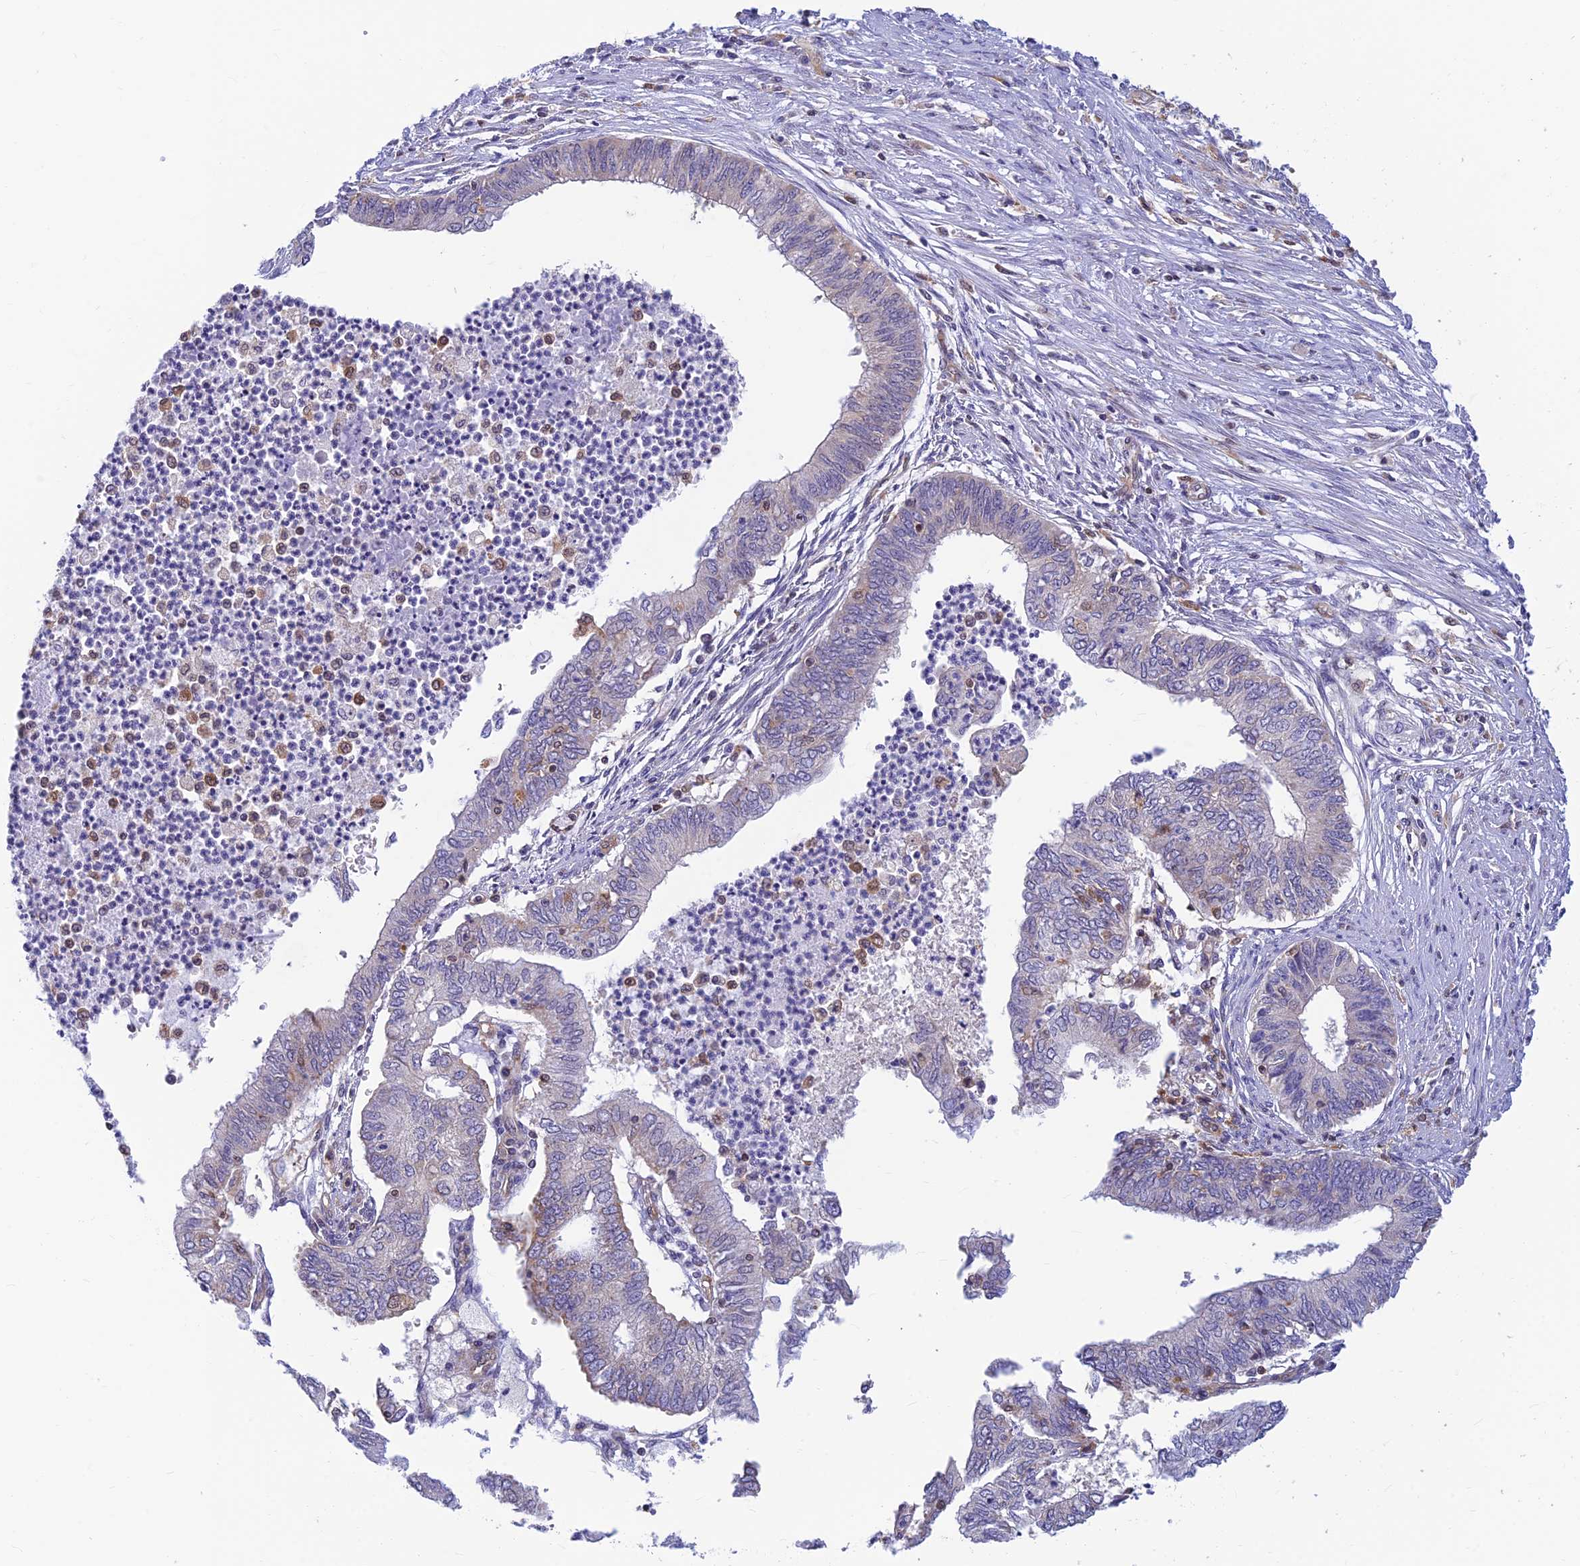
{"staining": {"intensity": "negative", "quantity": "none", "location": "none"}, "tissue": "endometrial cancer", "cell_type": "Tumor cells", "image_type": "cancer", "snomed": [{"axis": "morphology", "description": "Adenocarcinoma, NOS"}, {"axis": "topography", "description": "Endometrium"}], "caption": "An IHC photomicrograph of endometrial adenocarcinoma is shown. There is no staining in tumor cells of endometrial adenocarcinoma.", "gene": "LYSMD2", "patient": {"sex": "female", "age": 68}}